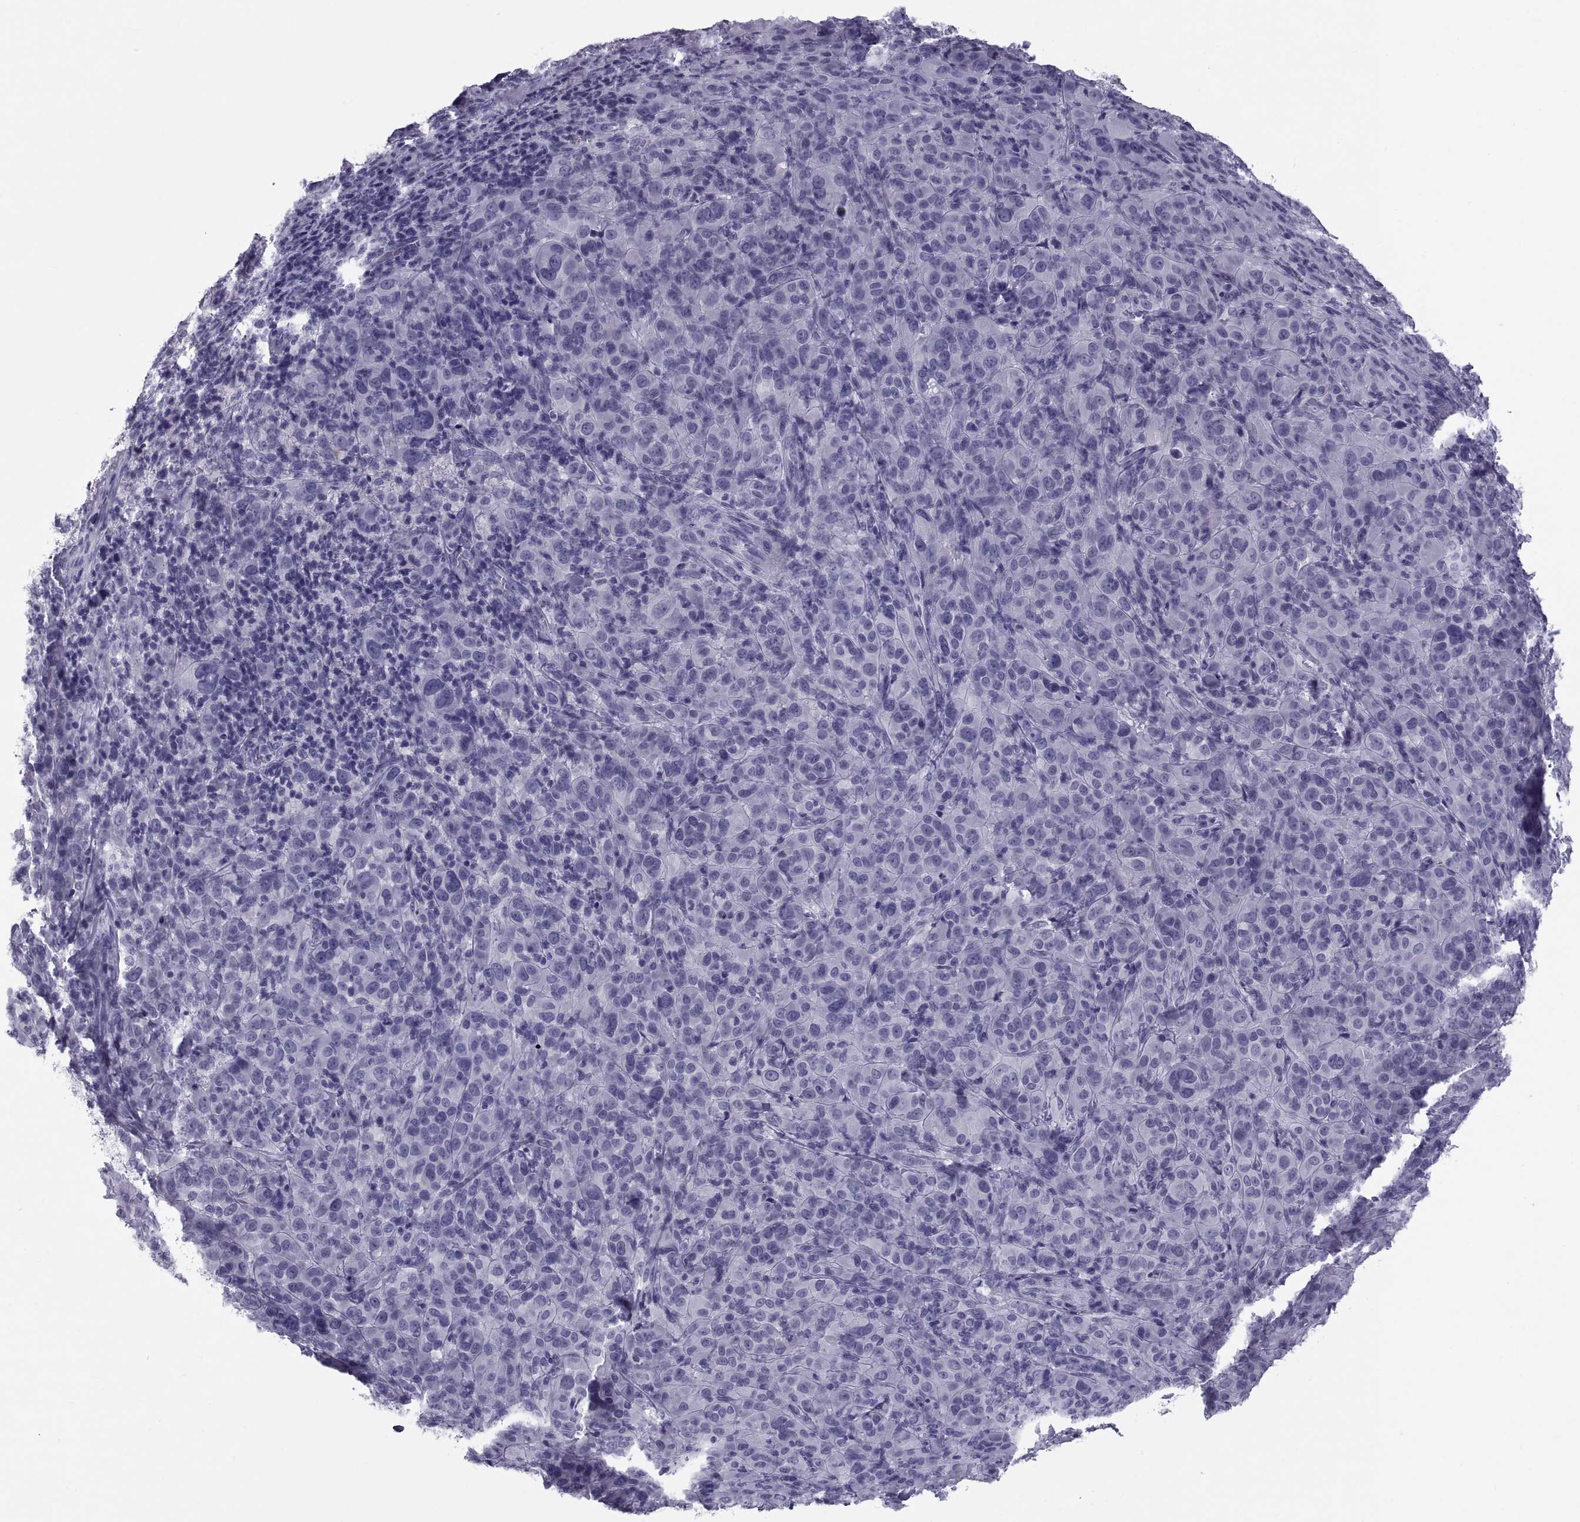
{"staining": {"intensity": "negative", "quantity": "none", "location": "none"}, "tissue": "melanoma", "cell_type": "Tumor cells", "image_type": "cancer", "snomed": [{"axis": "morphology", "description": "Malignant melanoma, NOS"}, {"axis": "topography", "description": "Skin"}], "caption": "Tumor cells show no significant protein staining in melanoma.", "gene": "DEFB129", "patient": {"sex": "female", "age": 87}}